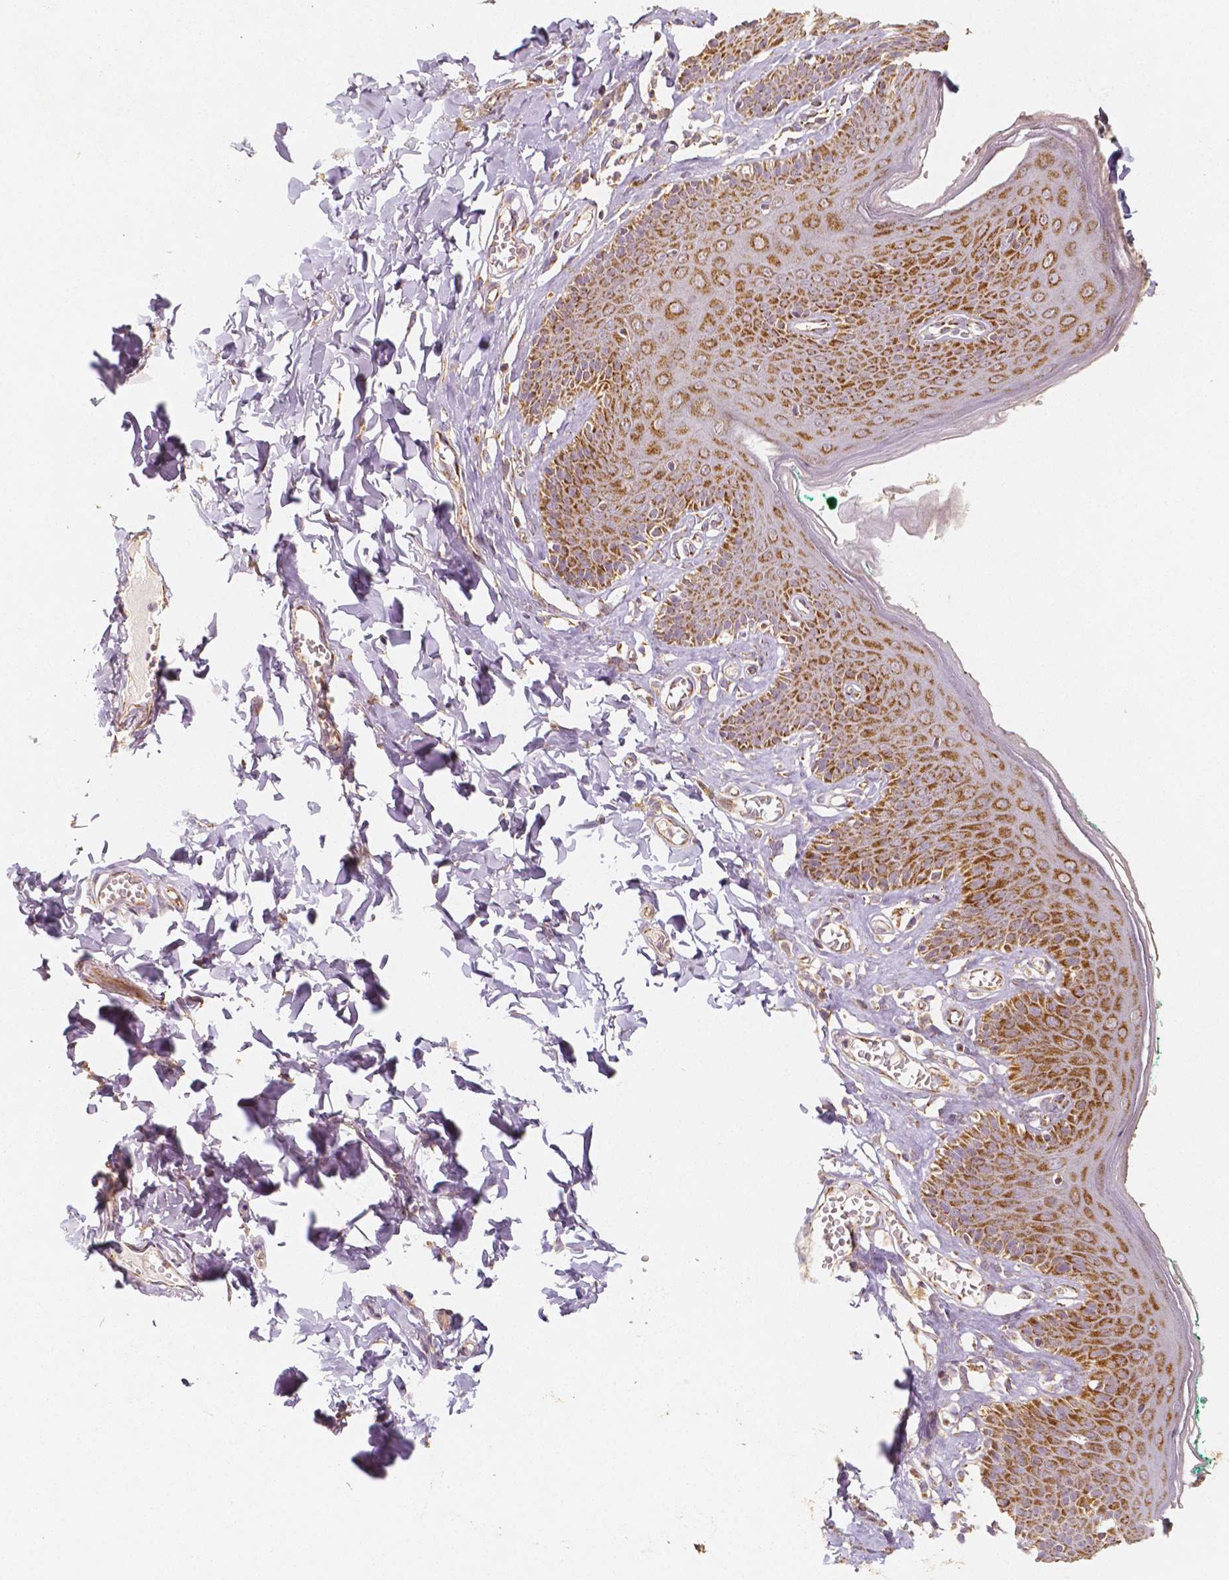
{"staining": {"intensity": "moderate", "quantity": ">75%", "location": "cytoplasmic/membranous"}, "tissue": "skin", "cell_type": "Epidermal cells", "image_type": "normal", "snomed": [{"axis": "morphology", "description": "Normal tissue, NOS"}, {"axis": "topography", "description": "Vulva"}, {"axis": "topography", "description": "Peripheral nerve tissue"}], "caption": "DAB (3,3'-diaminobenzidine) immunohistochemical staining of benign human skin reveals moderate cytoplasmic/membranous protein staining in about >75% of epidermal cells. Using DAB (brown) and hematoxylin (blue) stains, captured at high magnification using brightfield microscopy.", "gene": "PGAM5", "patient": {"sex": "female", "age": 66}}